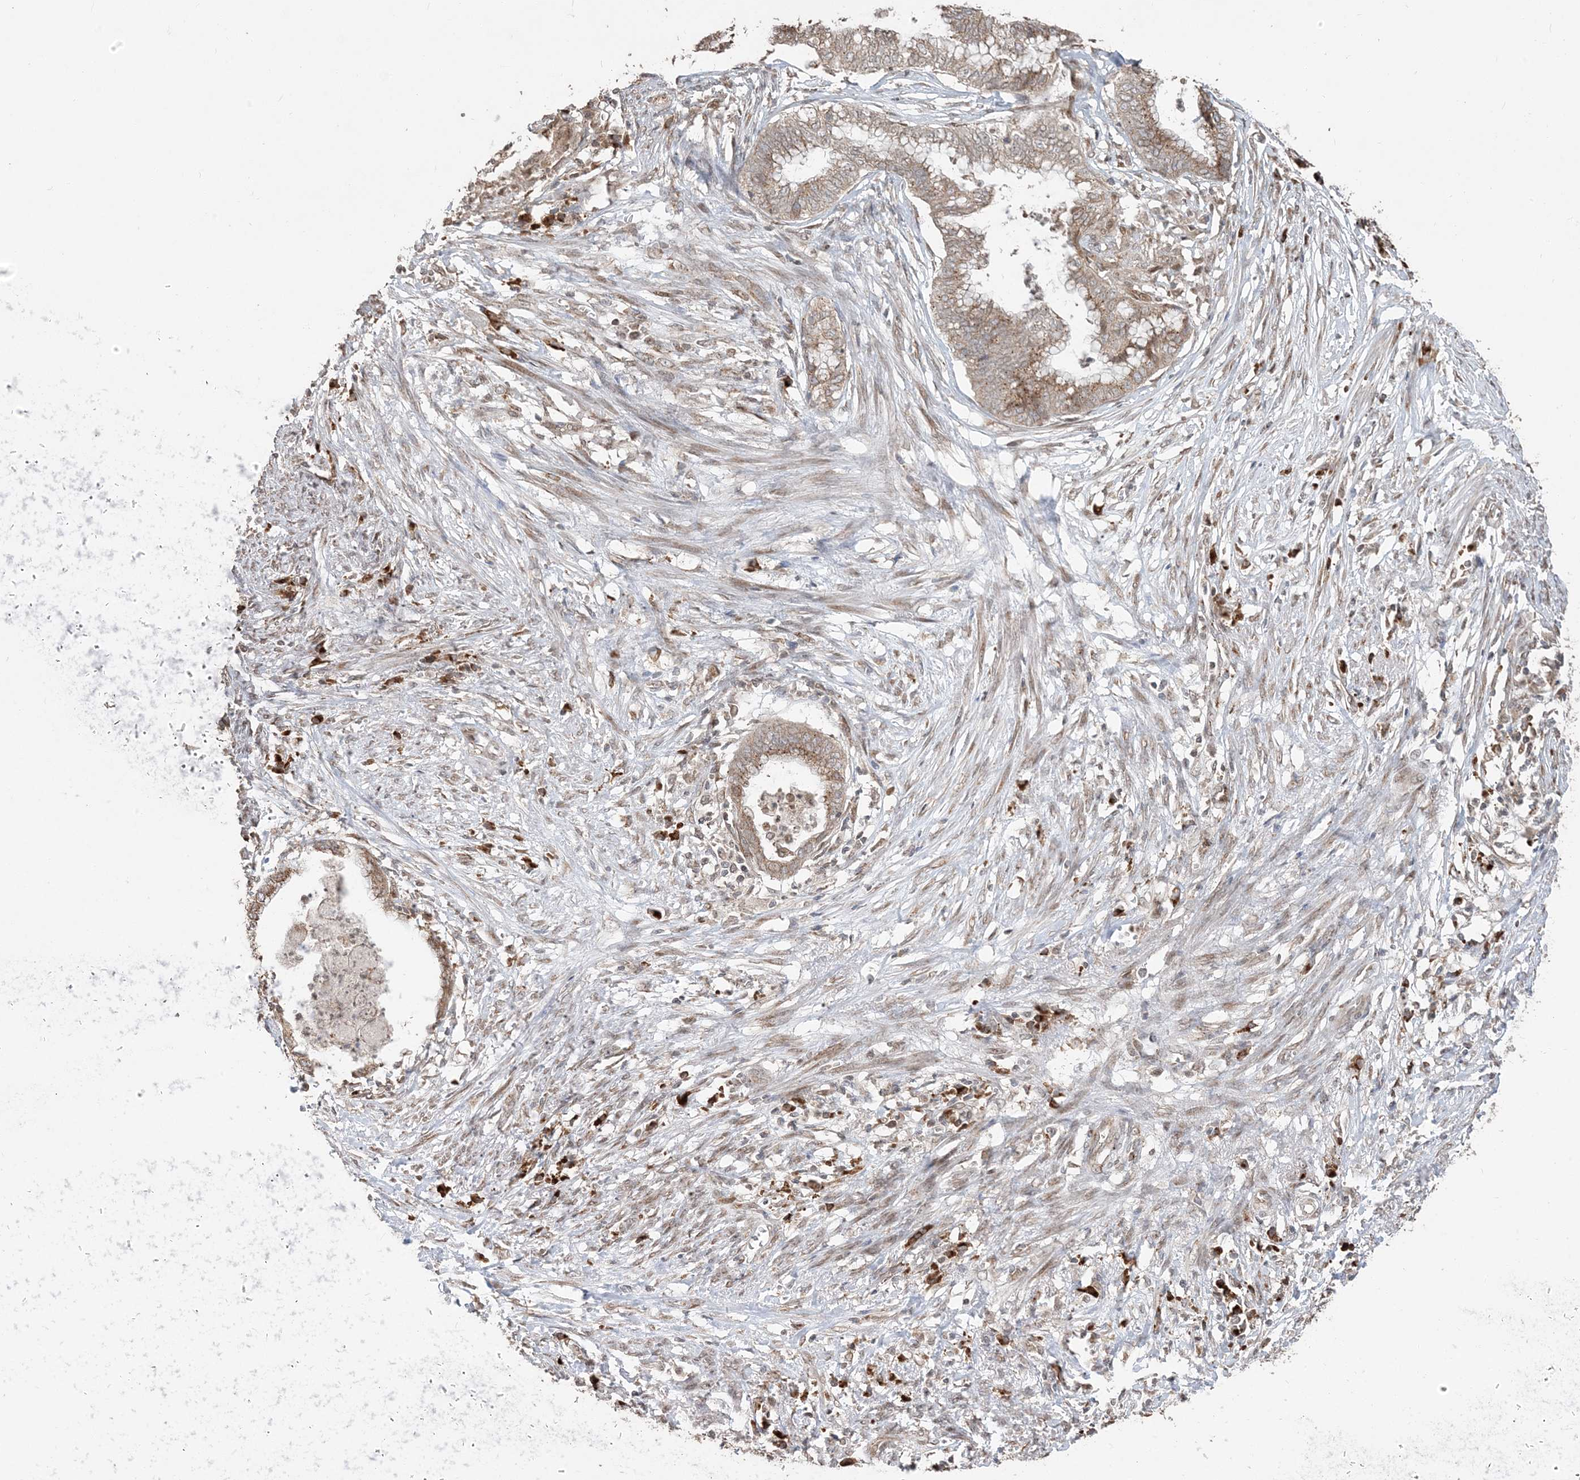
{"staining": {"intensity": "moderate", "quantity": ">75%", "location": "cytoplasmic/membranous"}, "tissue": "endometrial cancer", "cell_type": "Tumor cells", "image_type": "cancer", "snomed": [{"axis": "morphology", "description": "Necrosis, NOS"}, {"axis": "morphology", "description": "Adenocarcinoma, NOS"}, {"axis": "topography", "description": "Endometrium"}], "caption": "DAB immunohistochemical staining of endometrial adenocarcinoma reveals moderate cytoplasmic/membranous protein positivity in approximately >75% of tumor cells. (IHC, brightfield microscopy, high magnification).", "gene": "RER1", "patient": {"sex": "female", "age": 79}}